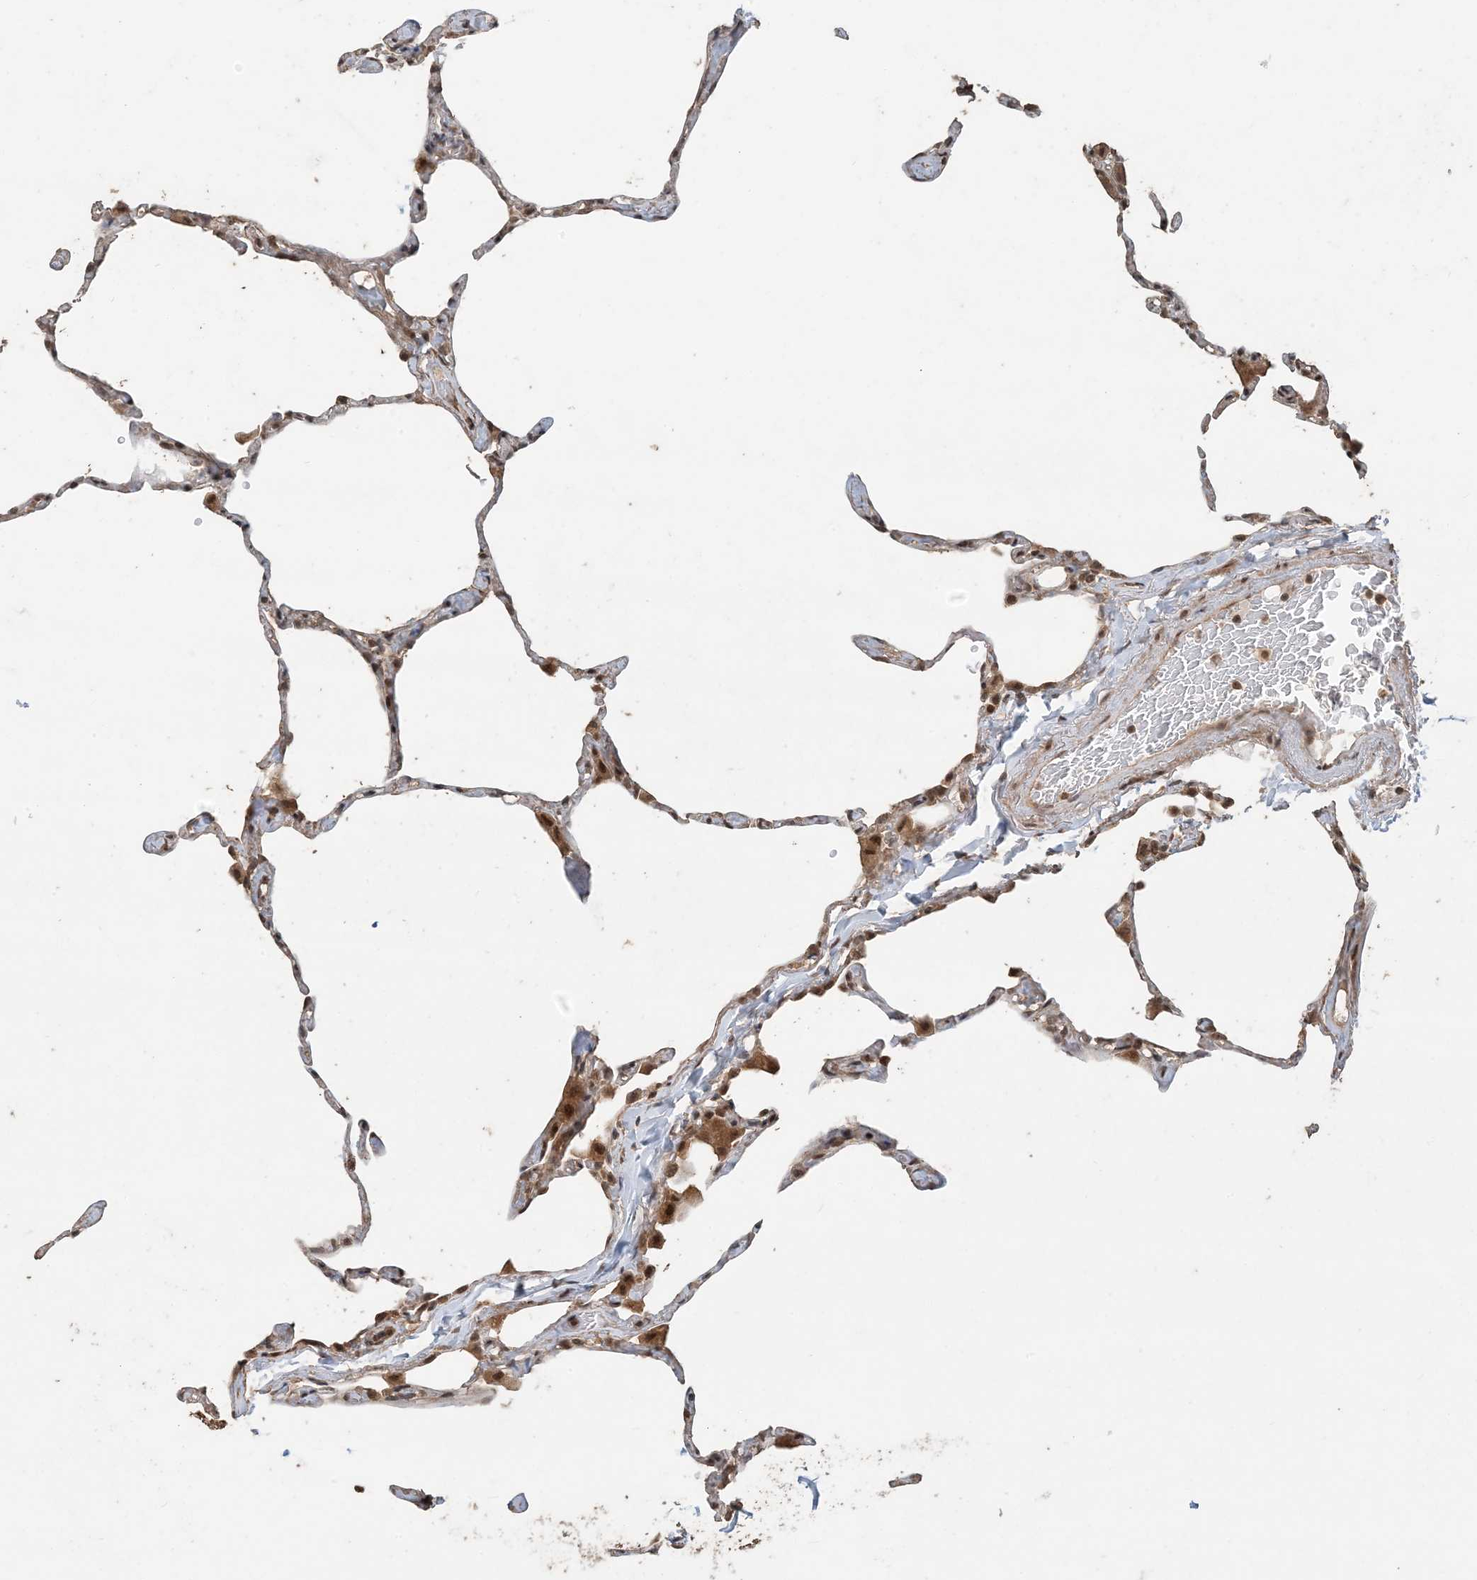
{"staining": {"intensity": "moderate", "quantity": "25%-75%", "location": "cytoplasmic/membranous,nuclear"}, "tissue": "lung", "cell_type": "Alveolar cells", "image_type": "normal", "snomed": [{"axis": "morphology", "description": "Normal tissue, NOS"}, {"axis": "topography", "description": "Lung"}], "caption": "IHC staining of normal lung, which shows medium levels of moderate cytoplasmic/membranous,nuclear expression in approximately 25%-75% of alveolar cells indicating moderate cytoplasmic/membranous,nuclear protein expression. The staining was performed using DAB (3,3'-diaminobenzidine) (brown) for protein detection and nuclei were counterstained in hematoxylin (blue).", "gene": "ATP13A2", "patient": {"sex": "male", "age": 65}}